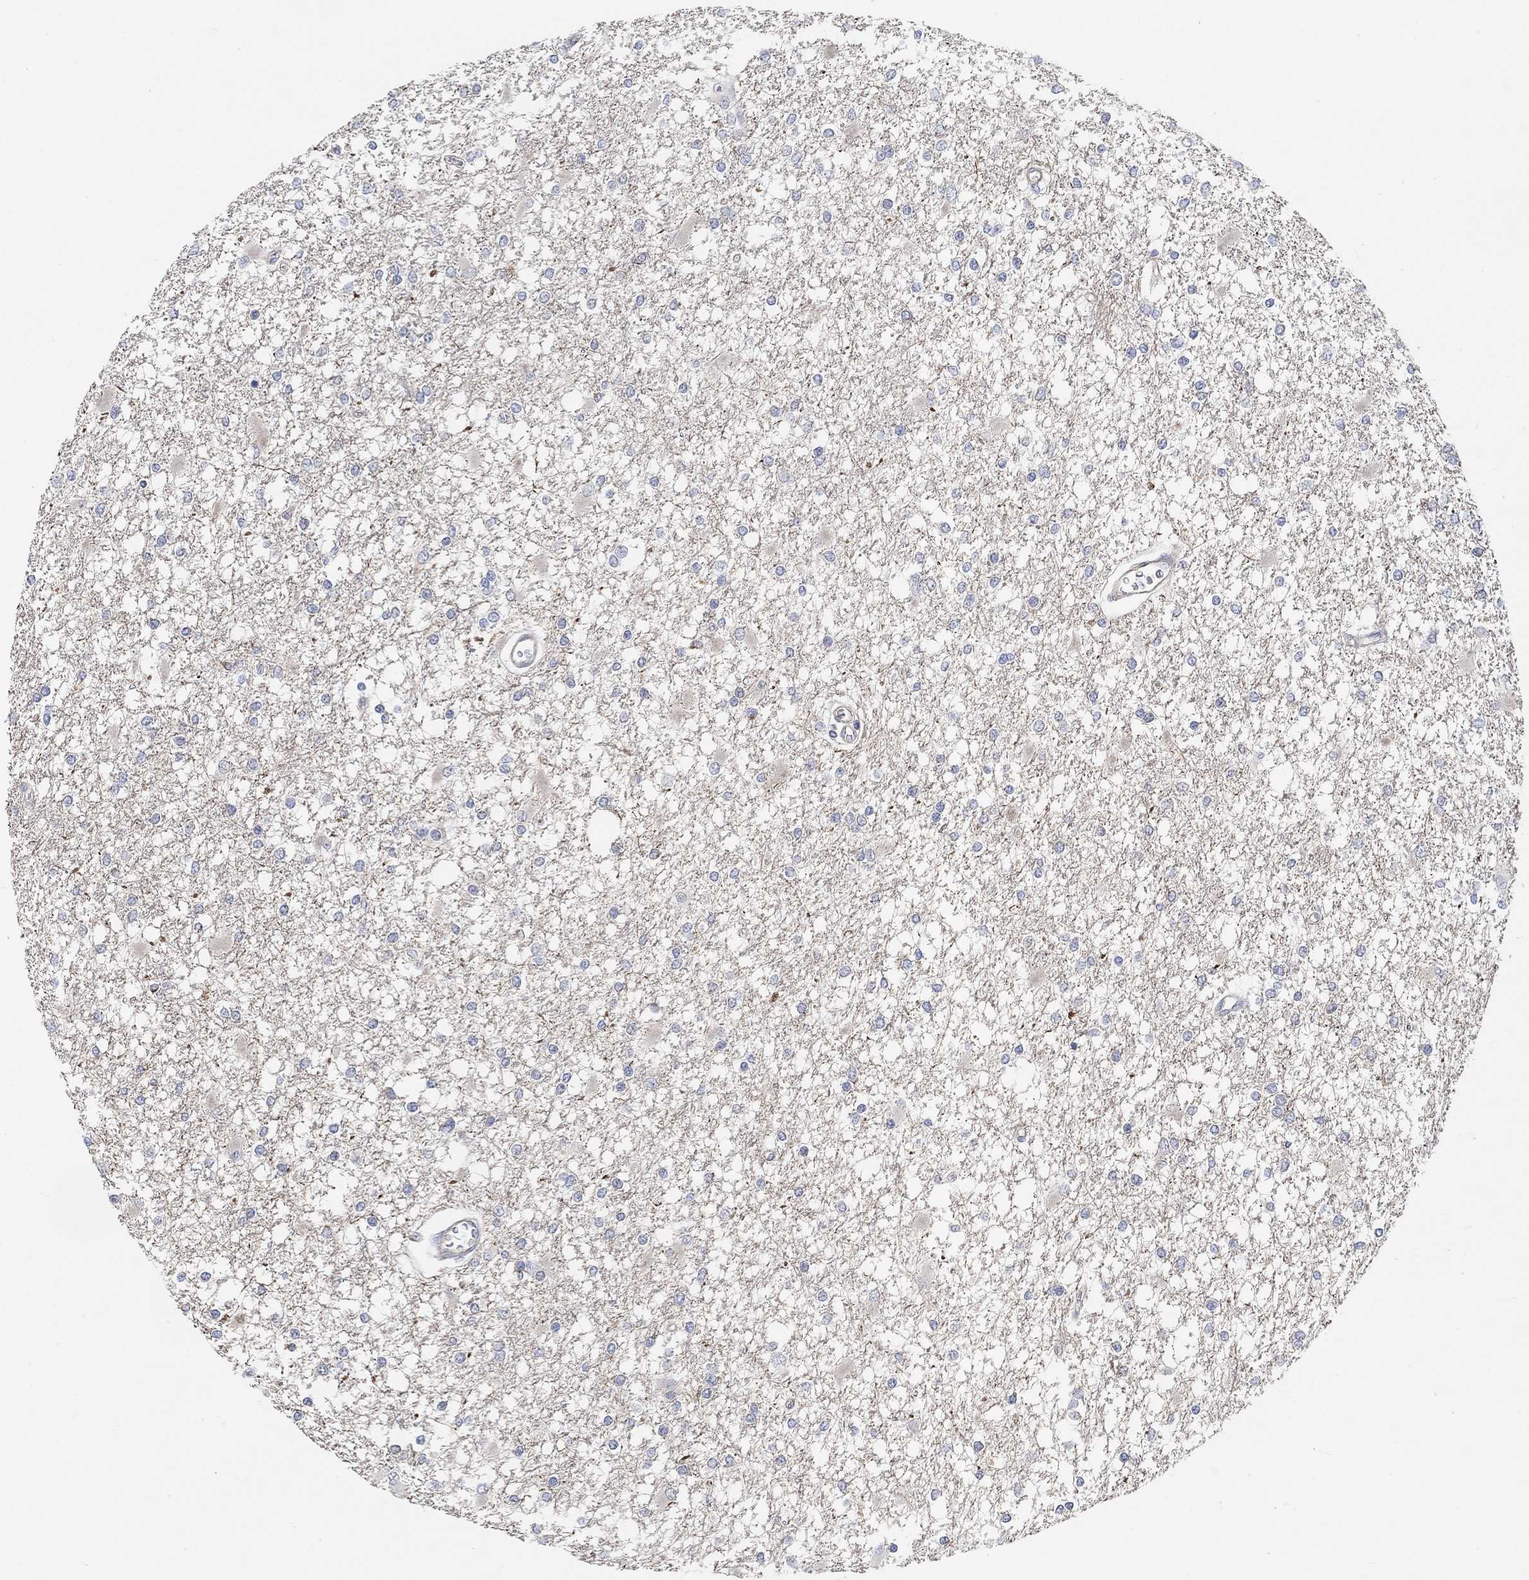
{"staining": {"intensity": "negative", "quantity": "none", "location": "none"}, "tissue": "glioma", "cell_type": "Tumor cells", "image_type": "cancer", "snomed": [{"axis": "morphology", "description": "Glioma, malignant, High grade"}, {"axis": "topography", "description": "Cerebral cortex"}], "caption": "Malignant glioma (high-grade) stained for a protein using IHC demonstrates no positivity tumor cells.", "gene": "HCRTR1", "patient": {"sex": "male", "age": 79}}